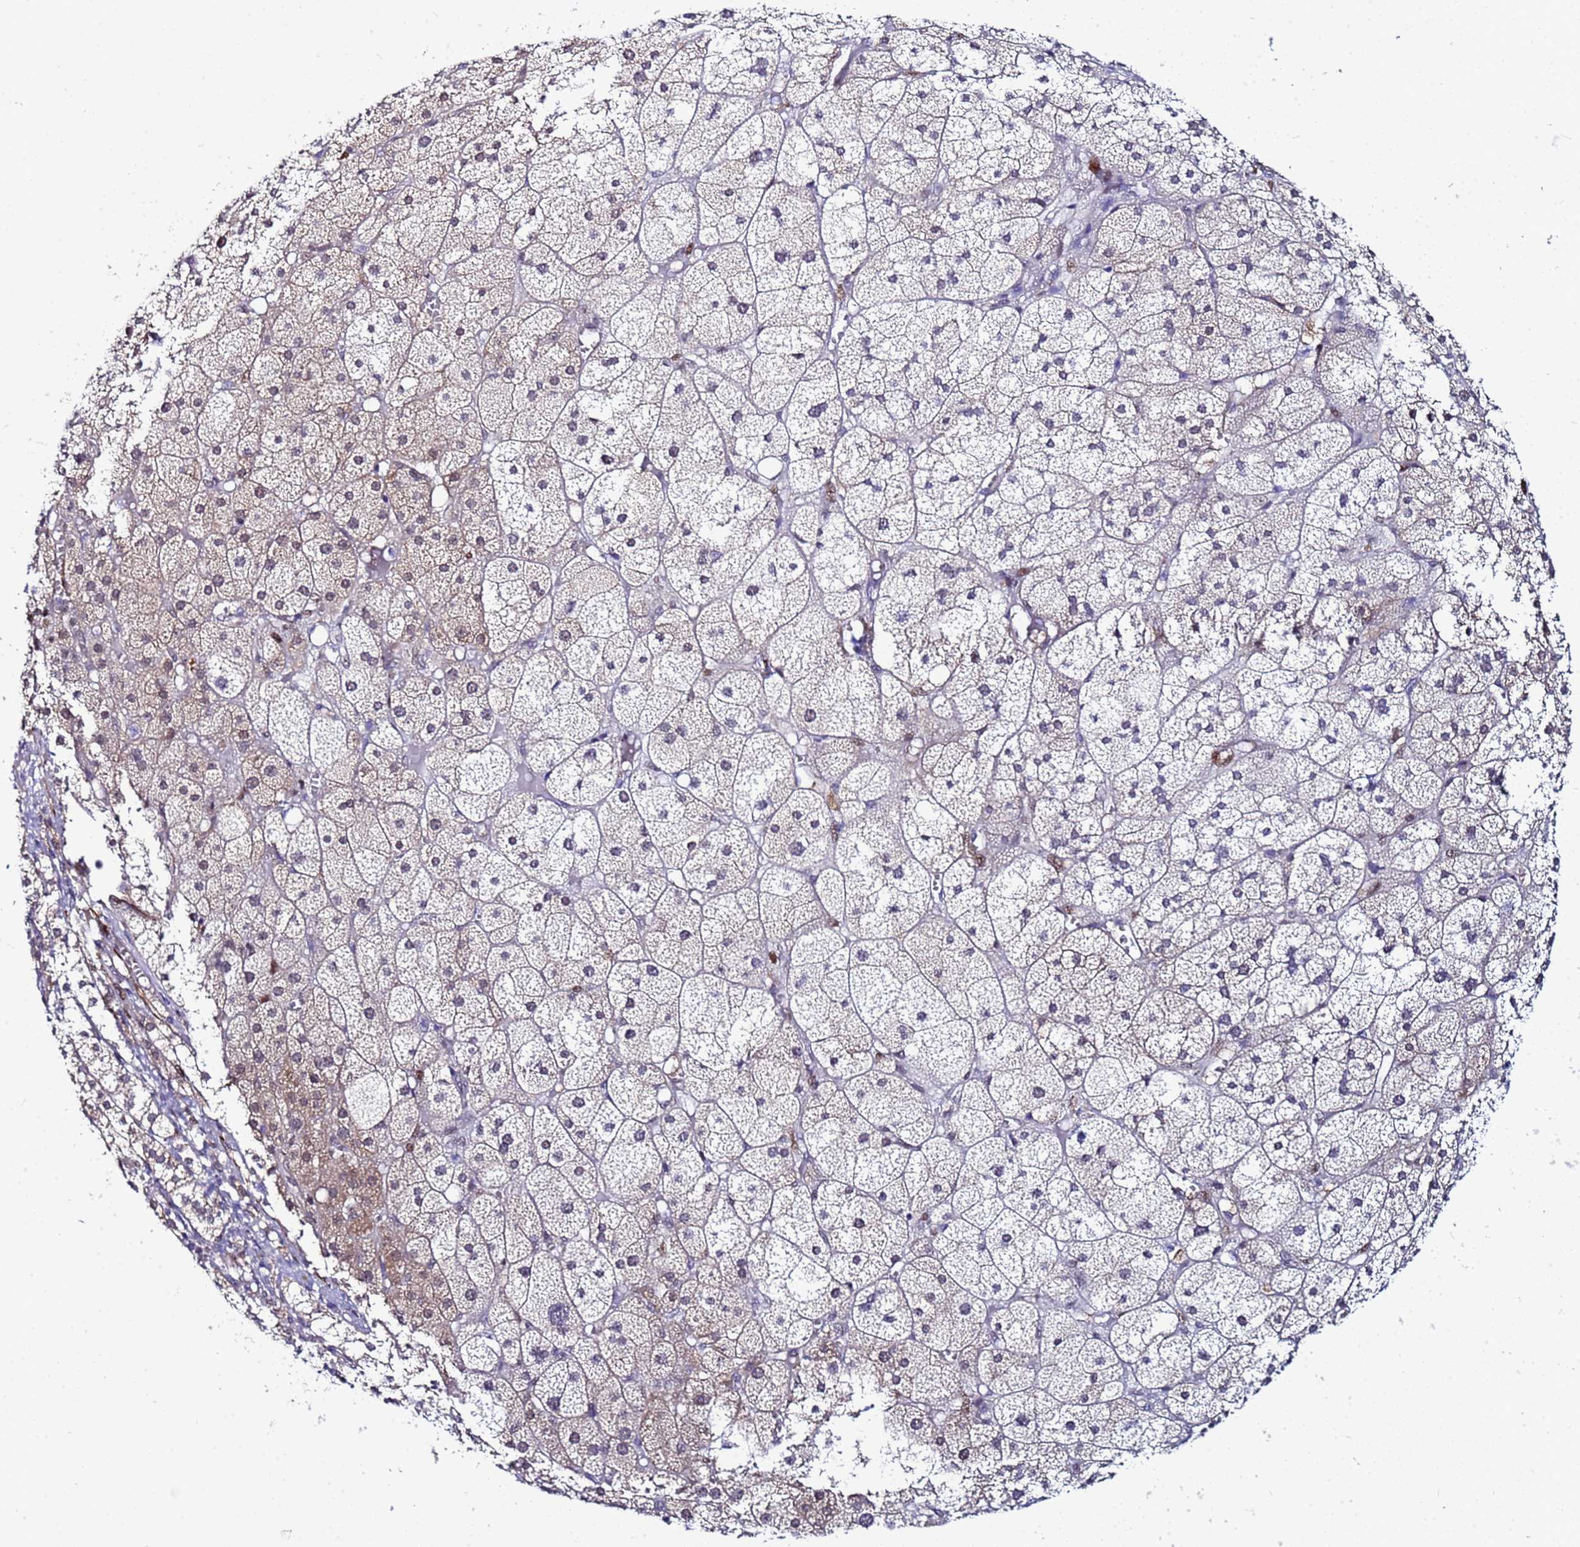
{"staining": {"intensity": "moderate", "quantity": "<25%", "location": "cytoplasmic/membranous,nuclear"}, "tissue": "adrenal gland", "cell_type": "Glandular cells", "image_type": "normal", "snomed": [{"axis": "morphology", "description": "Normal tissue, NOS"}, {"axis": "topography", "description": "Adrenal gland"}], "caption": "About <25% of glandular cells in normal adrenal gland show moderate cytoplasmic/membranous,nuclear protein staining as visualized by brown immunohistochemical staining.", "gene": "SLC25A37", "patient": {"sex": "female", "age": 61}}